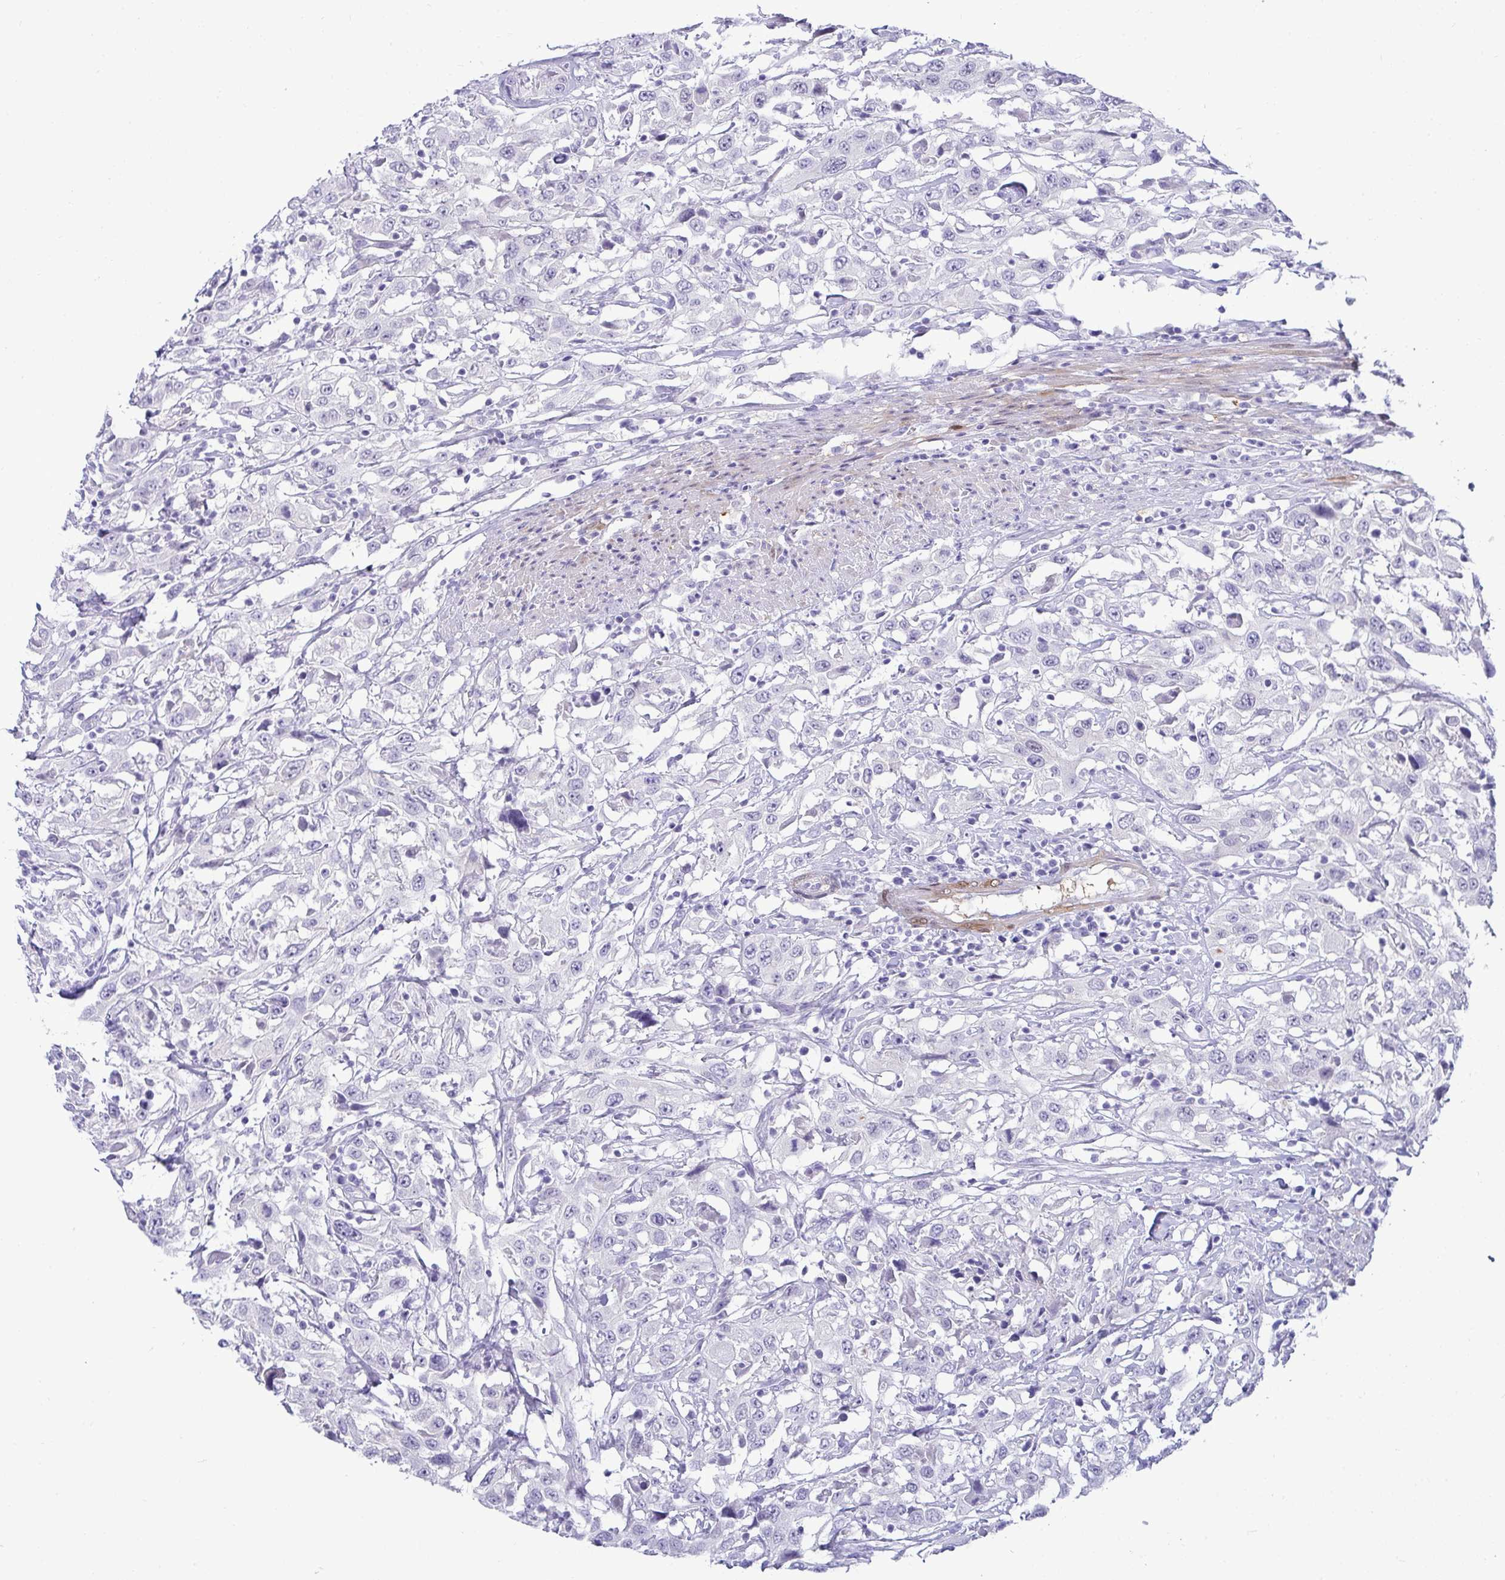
{"staining": {"intensity": "negative", "quantity": "none", "location": "none"}, "tissue": "urothelial cancer", "cell_type": "Tumor cells", "image_type": "cancer", "snomed": [{"axis": "morphology", "description": "Urothelial carcinoma, High grade"}, {"axis": "topography", "description": "Urinary bladder"}], "caption": "IHC photomicrograph of neoplastic tissue: human high-grade urothelial carcinoma stained with DAB reveals no significant protein staining in tumor cells. Brightfield microscopy of immunohistochemistry (IHC) stained with DAB (brown) and hematoxylin (blue), captured at high magnification.", "gene": "HSPB6", "patient": {"sex": "male", "age": 61}}